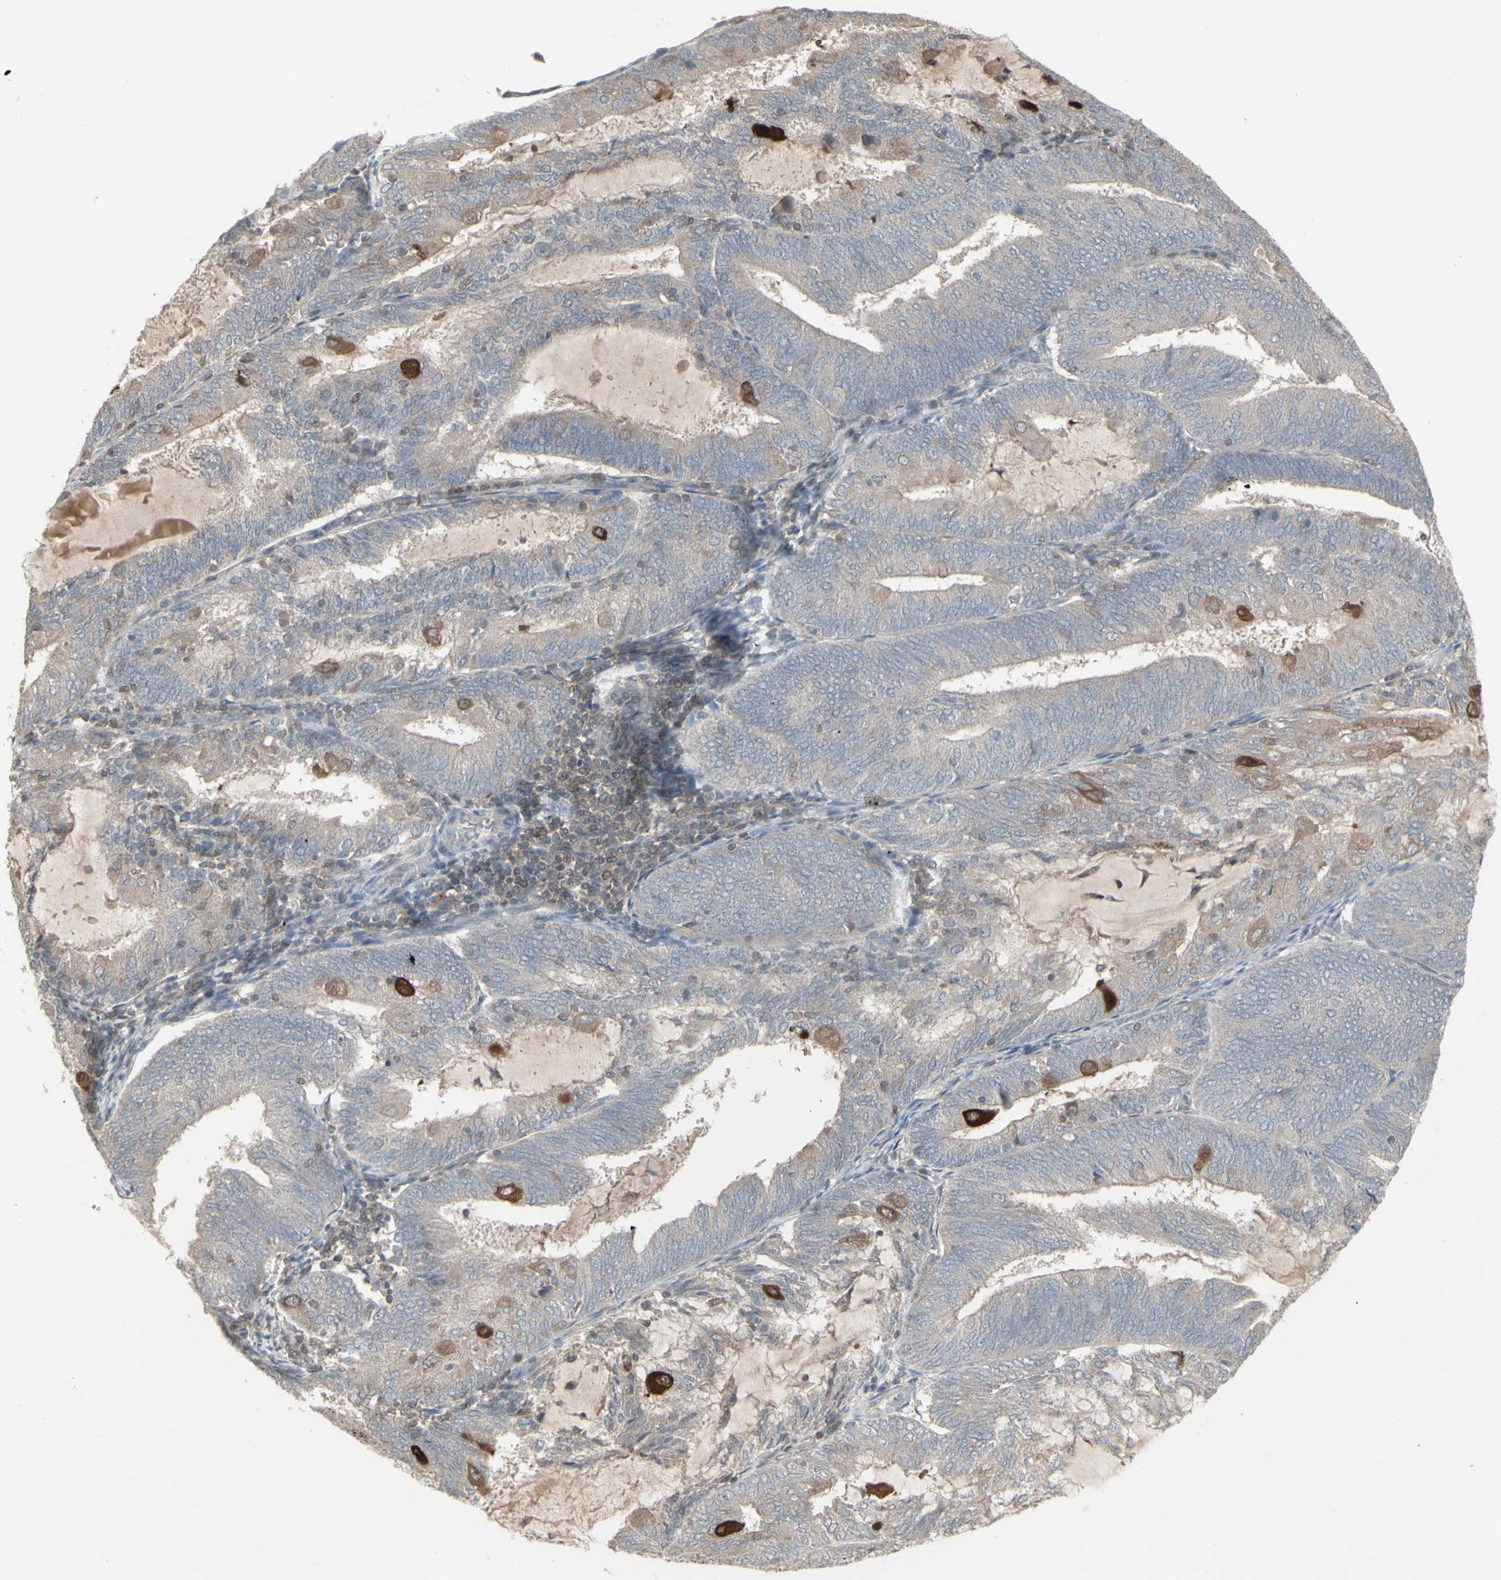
{"staining": {"intensity": "strong", "quantity": "<25%", "location": "cytoplasmic/membranous"}, "tissue": "endometrial cancer", "cell_type": "Tumor cells", "image_type": "cancer", "snomed": [{"axis": "morphology", "description": "Adenocarcinoma, NOS"}, {"axis": "topography", "description": "Endometrium"}], "caption": "Tumor cells reveal medium levels of strong cytoplasmic/membranous expression in about <25% of cells in human adenocarcinoma (endometrial).", "gene": "CSK", "patient": {"sex": "female", "age": 81}}